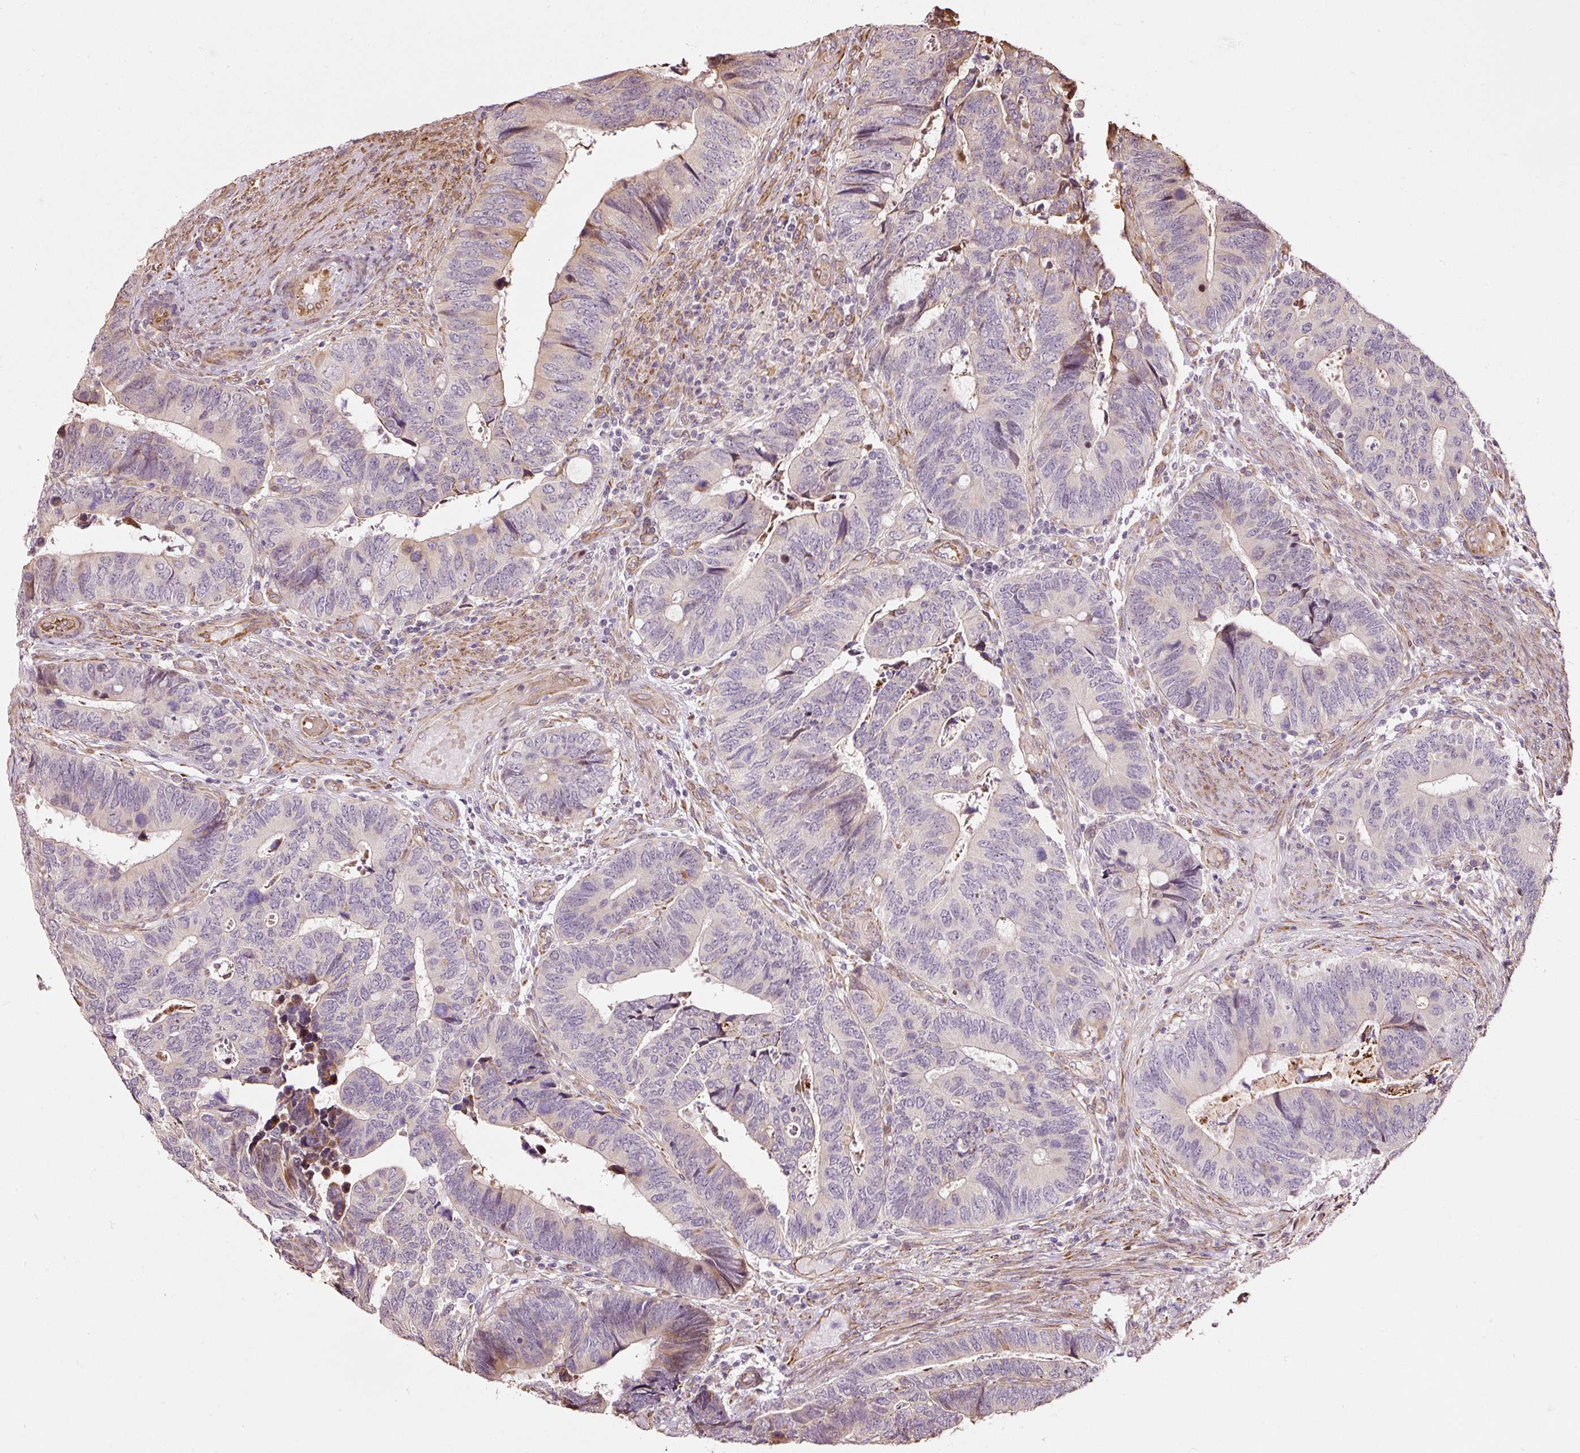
{"staining": {"intensity": "negative", "quantity": "none", "location": "none"}, "tissue": "colorectal cancer", "cell_type": "Tumor cells", "image_type": "cancer", "snomed": [{"axis": "morphology", "description": "Adenocarcinoma, NOS"}, {"axis": "topography", "description": "Colon"}], "caption": "A micrograph of colorectal adenocarcinoma stained for a protein demonstrates no brown staining in tumor cells.", "gene": "ETF1", "patient": {"sex": "male", "age": 87}}